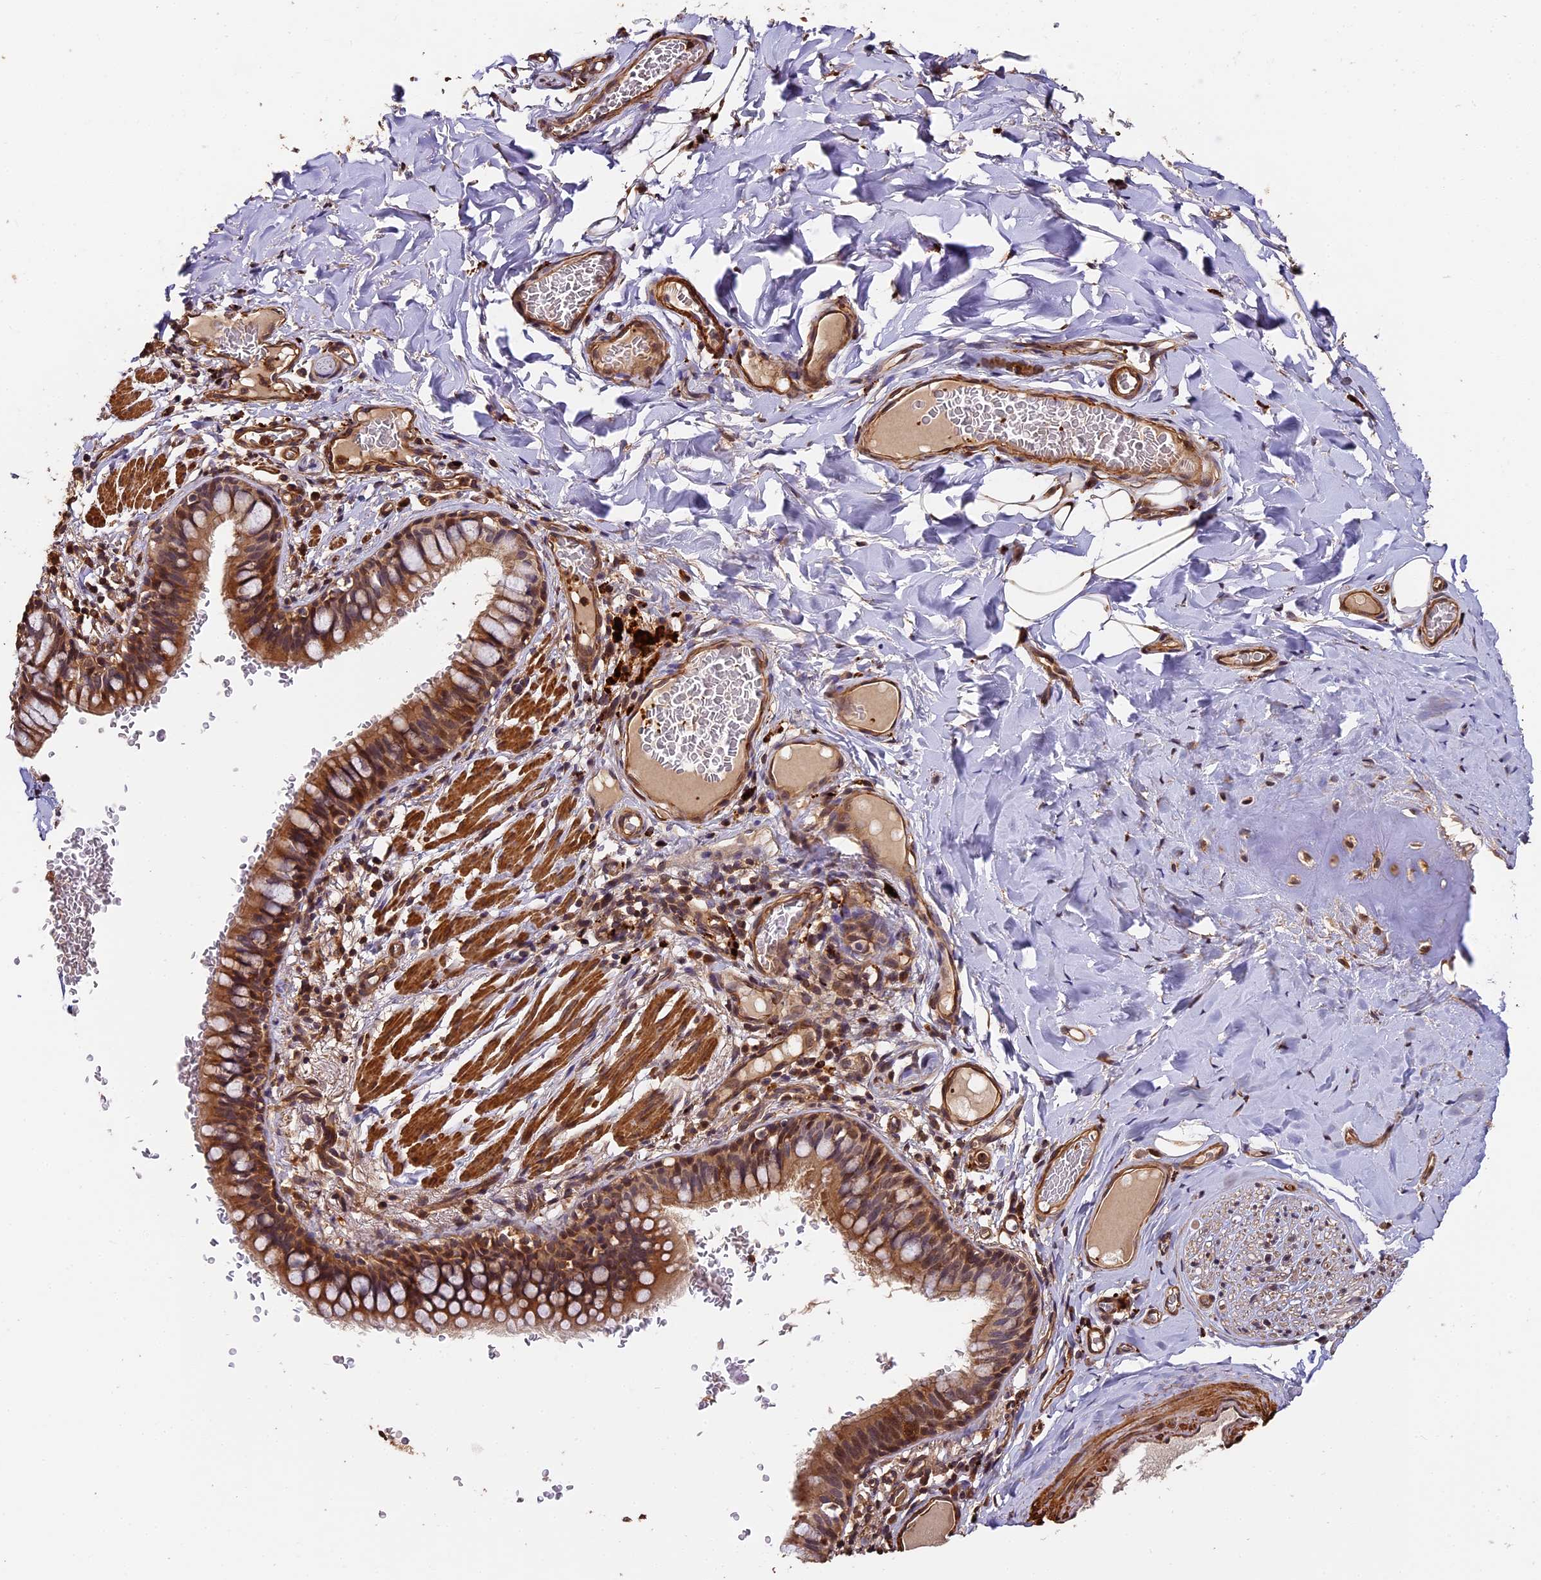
{"staining": {"intensity": "strong", "quantity": ">75%", "location": "cytoplasmic/membranous"}, "tissue": "bronchus", "cell_type": "Respiratory epithelial cells", "image_type": "normal", "snomed": [{"axis": "morphology", "description": "Normal tissue, NOS"}, {"axis": "topography", "description": "Cartilage tissue"}, {"axis": "topography", "description": "Bronchus"}], "caption": "Protein staining of normal bronchus reveals strong cytoplasmic/membranous staining in about >75% of respiratory epithelial cells. (DAB (3,3'-diaminobenzidine) IHC, brown staining for protein, blue staining for nuclei).", "gene": "MMP15", "patient": {"sex": "female", "age": 36}}